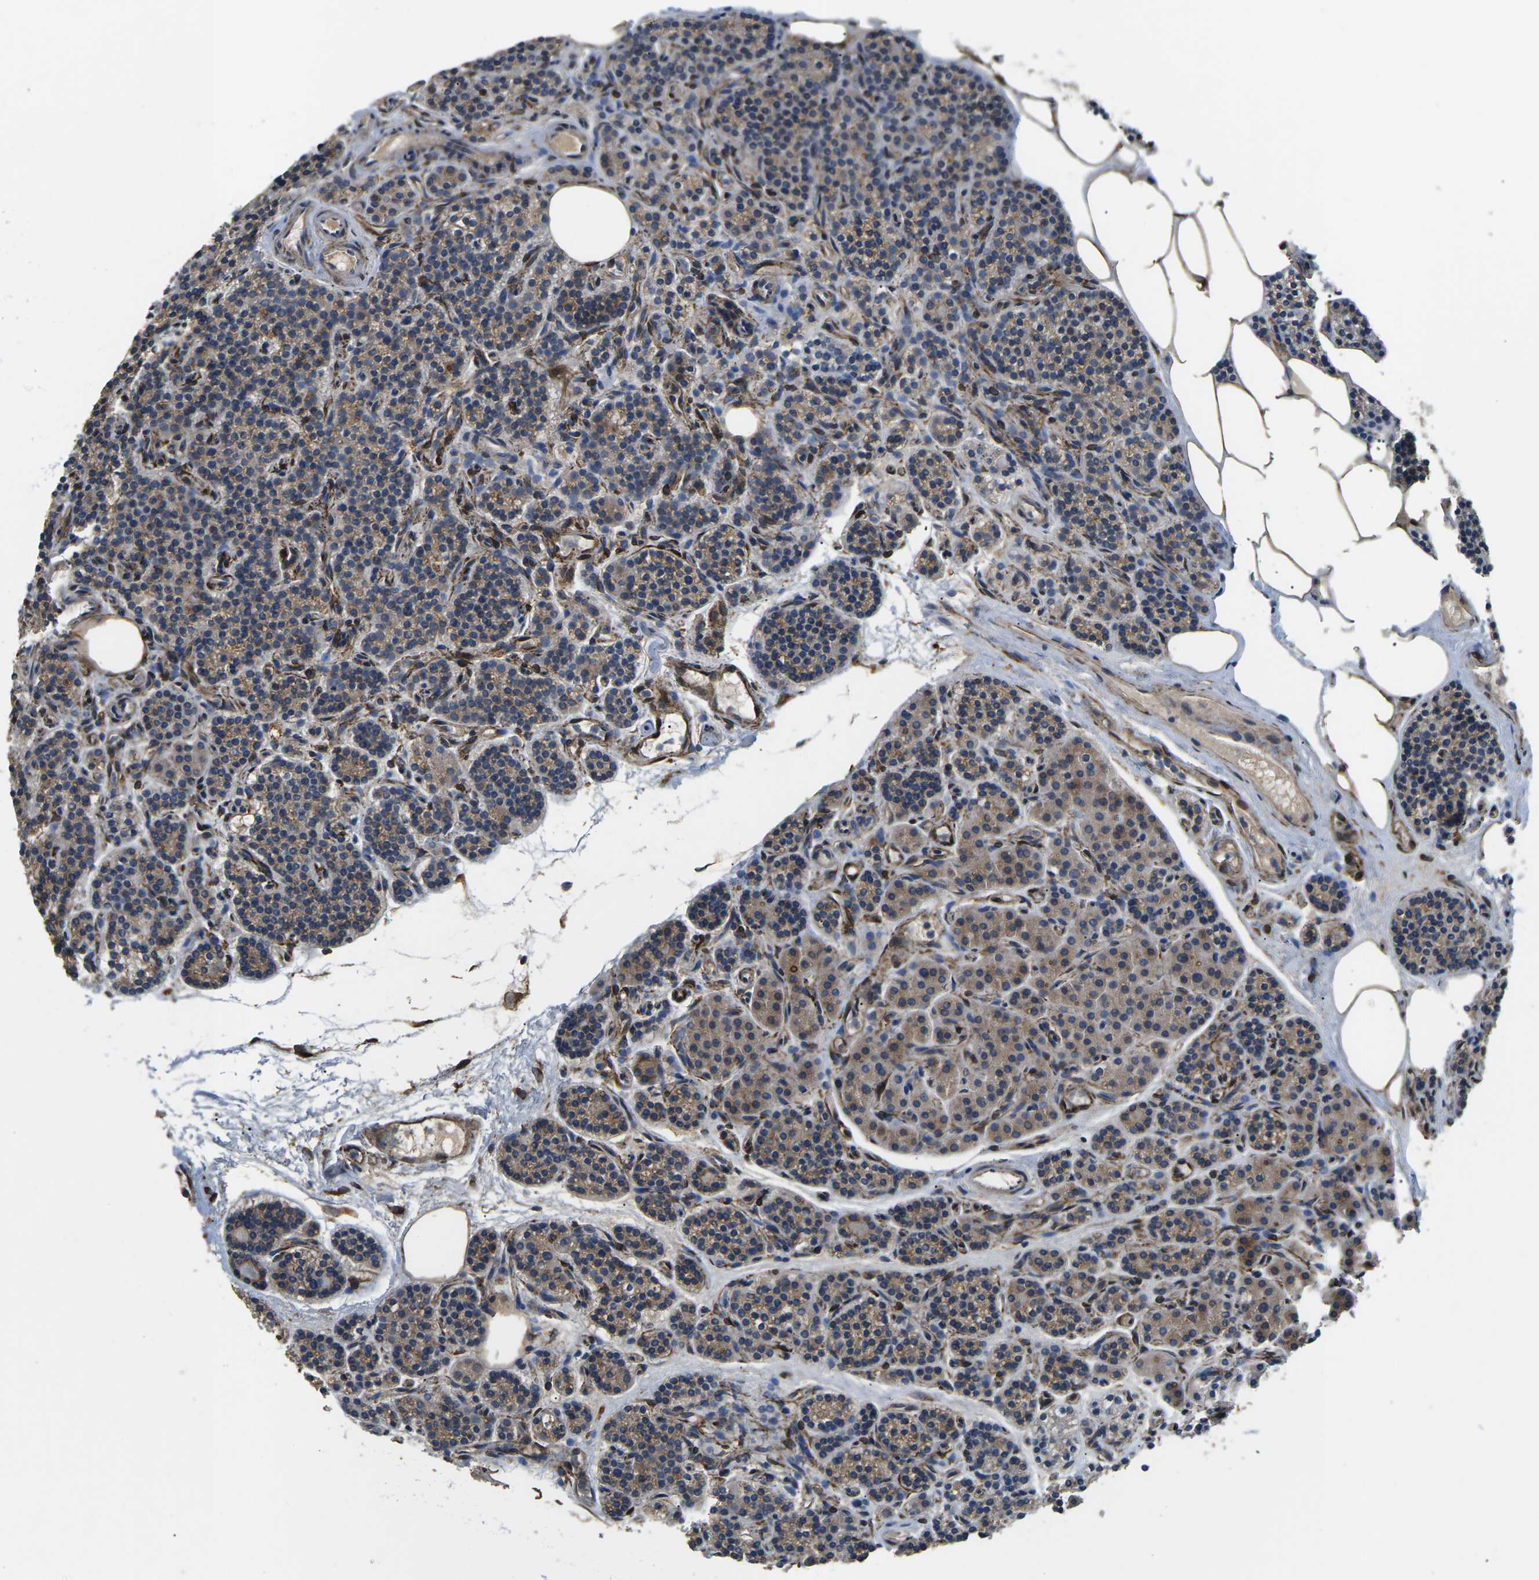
{"staining": {"intensity": "moderate", "quantity": ">75%", "location": "cytoplasmic/membranous"}, "tissue": "parathyroid gland", "cell_type": "Glandular cells", "image_type": "normal", "snomed": [{"axis": "morphology", "description": "Normal tissue, NOS"}, {"axis": "morphology", "description": "Adenoma, NOS"}, {"axis": "topography", "description": "Parathyroid gland"}], "caption": "Parathyroid gland was stained to show a protein in brown. There is medium levels of moderate cytoplasmic/membranous positivity in approximately >75% of glandular cells.", "gene": "PDZD8", "patient": {"sex": "female", "age": 74}}